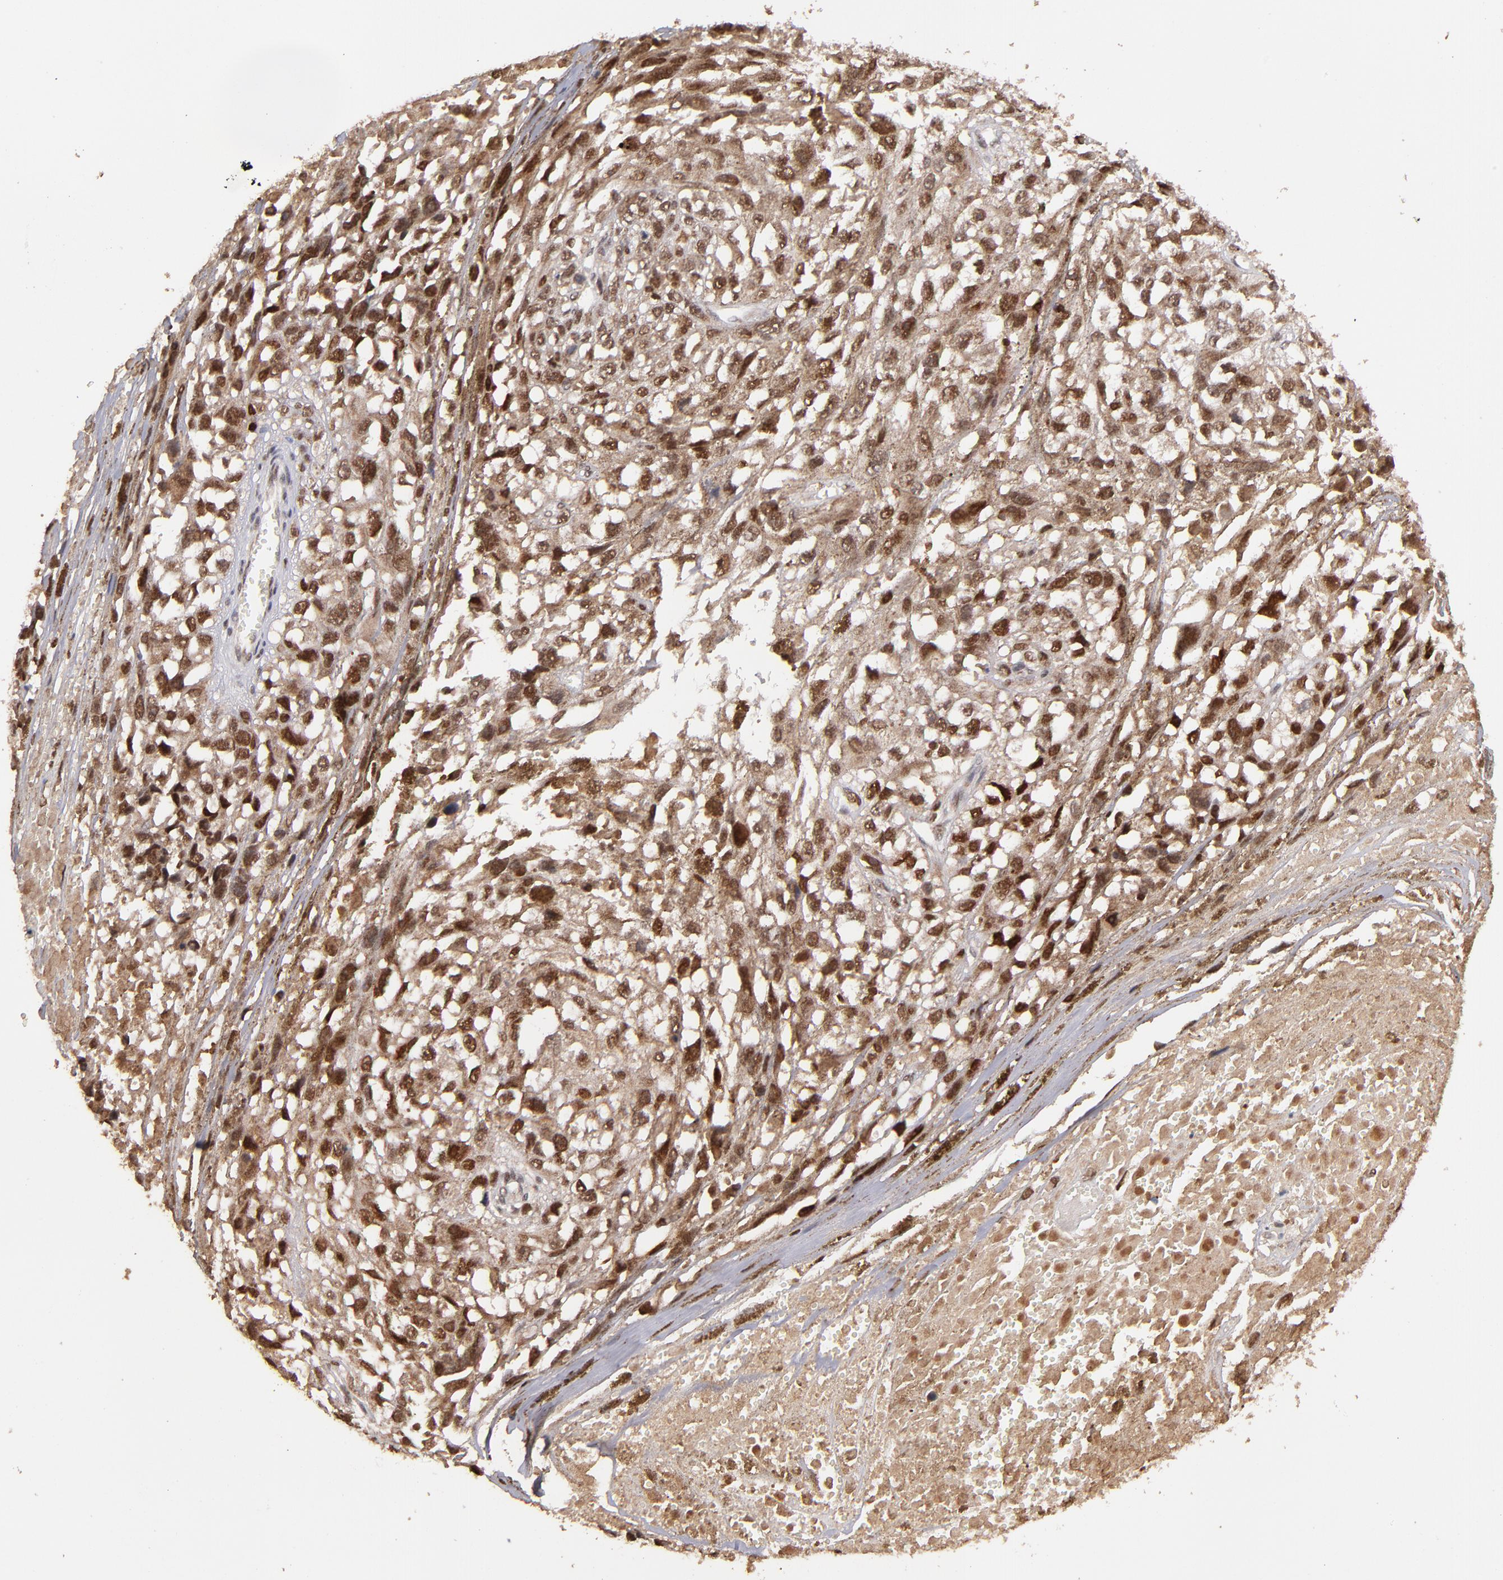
{"staining": {"intensity": "moderate", "quantity": ">75%", "location": "cytoplasmic/membranous,nuclear"}, "tissue": "melanoma", "cell_type": "Tumor cells", "image_type": "cancer", "snomed": [{"axis": "morphology", "description": "Malignant melanoma, Metastatic site"}, {"axis": "topography", "description": "Lymph node"}], "caption": "Melanoma stained for a protein exhibits moderate cytoplasmic/membranous and nuclear positivity in tumor cells. The protein is stained brown, and the nuclei are stained in blue (DAB IHC with brightfield microscopy, high magnification).", "gene": "EAPP", "patient": {"sex": "male", "age": 59}}